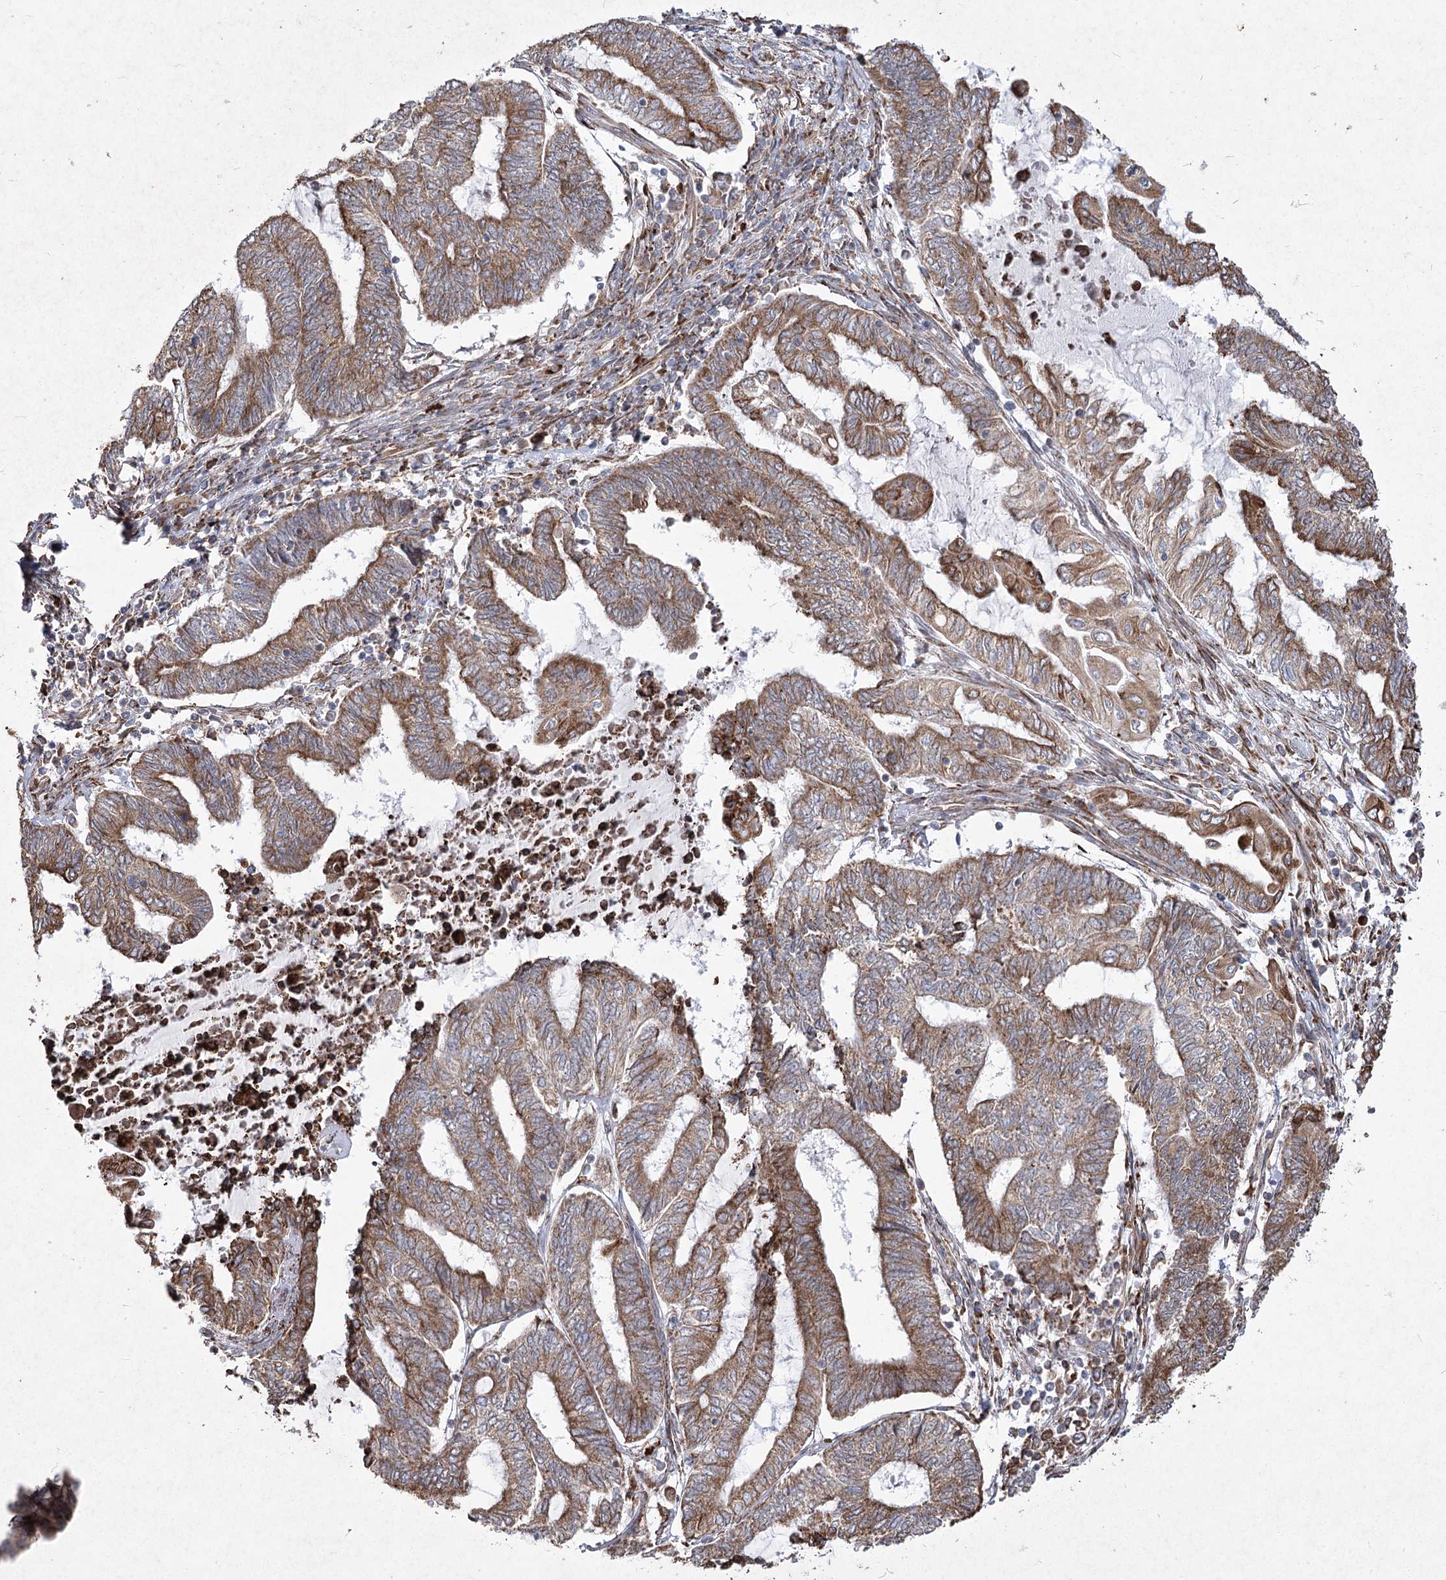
{"staining": {"intensity": "moderate", "quantity": ">75%", "location": "cytoplasmic/membranous"}, "tissue": "endometrial cancer", "cell_type": "Tumor cells", "image_type": "cancer", "snomed": [{"axis": "morphology", "description": "Adenocarcinoma, NOS"}, {"axis": "topography", "description": "Uterus"}, {"axis": "topography", "description": "Endometrium"}], "caption": "A high-resolution photomicrograph shows IHC staining of endometrial cancer (adenocarcinoma), which exhibits moderate cytoplasmic/membranous positivity in approximately >75% of tumor cells.", "gene": "NHLRC2", "patient": {"sex": "female", "age": 70}}